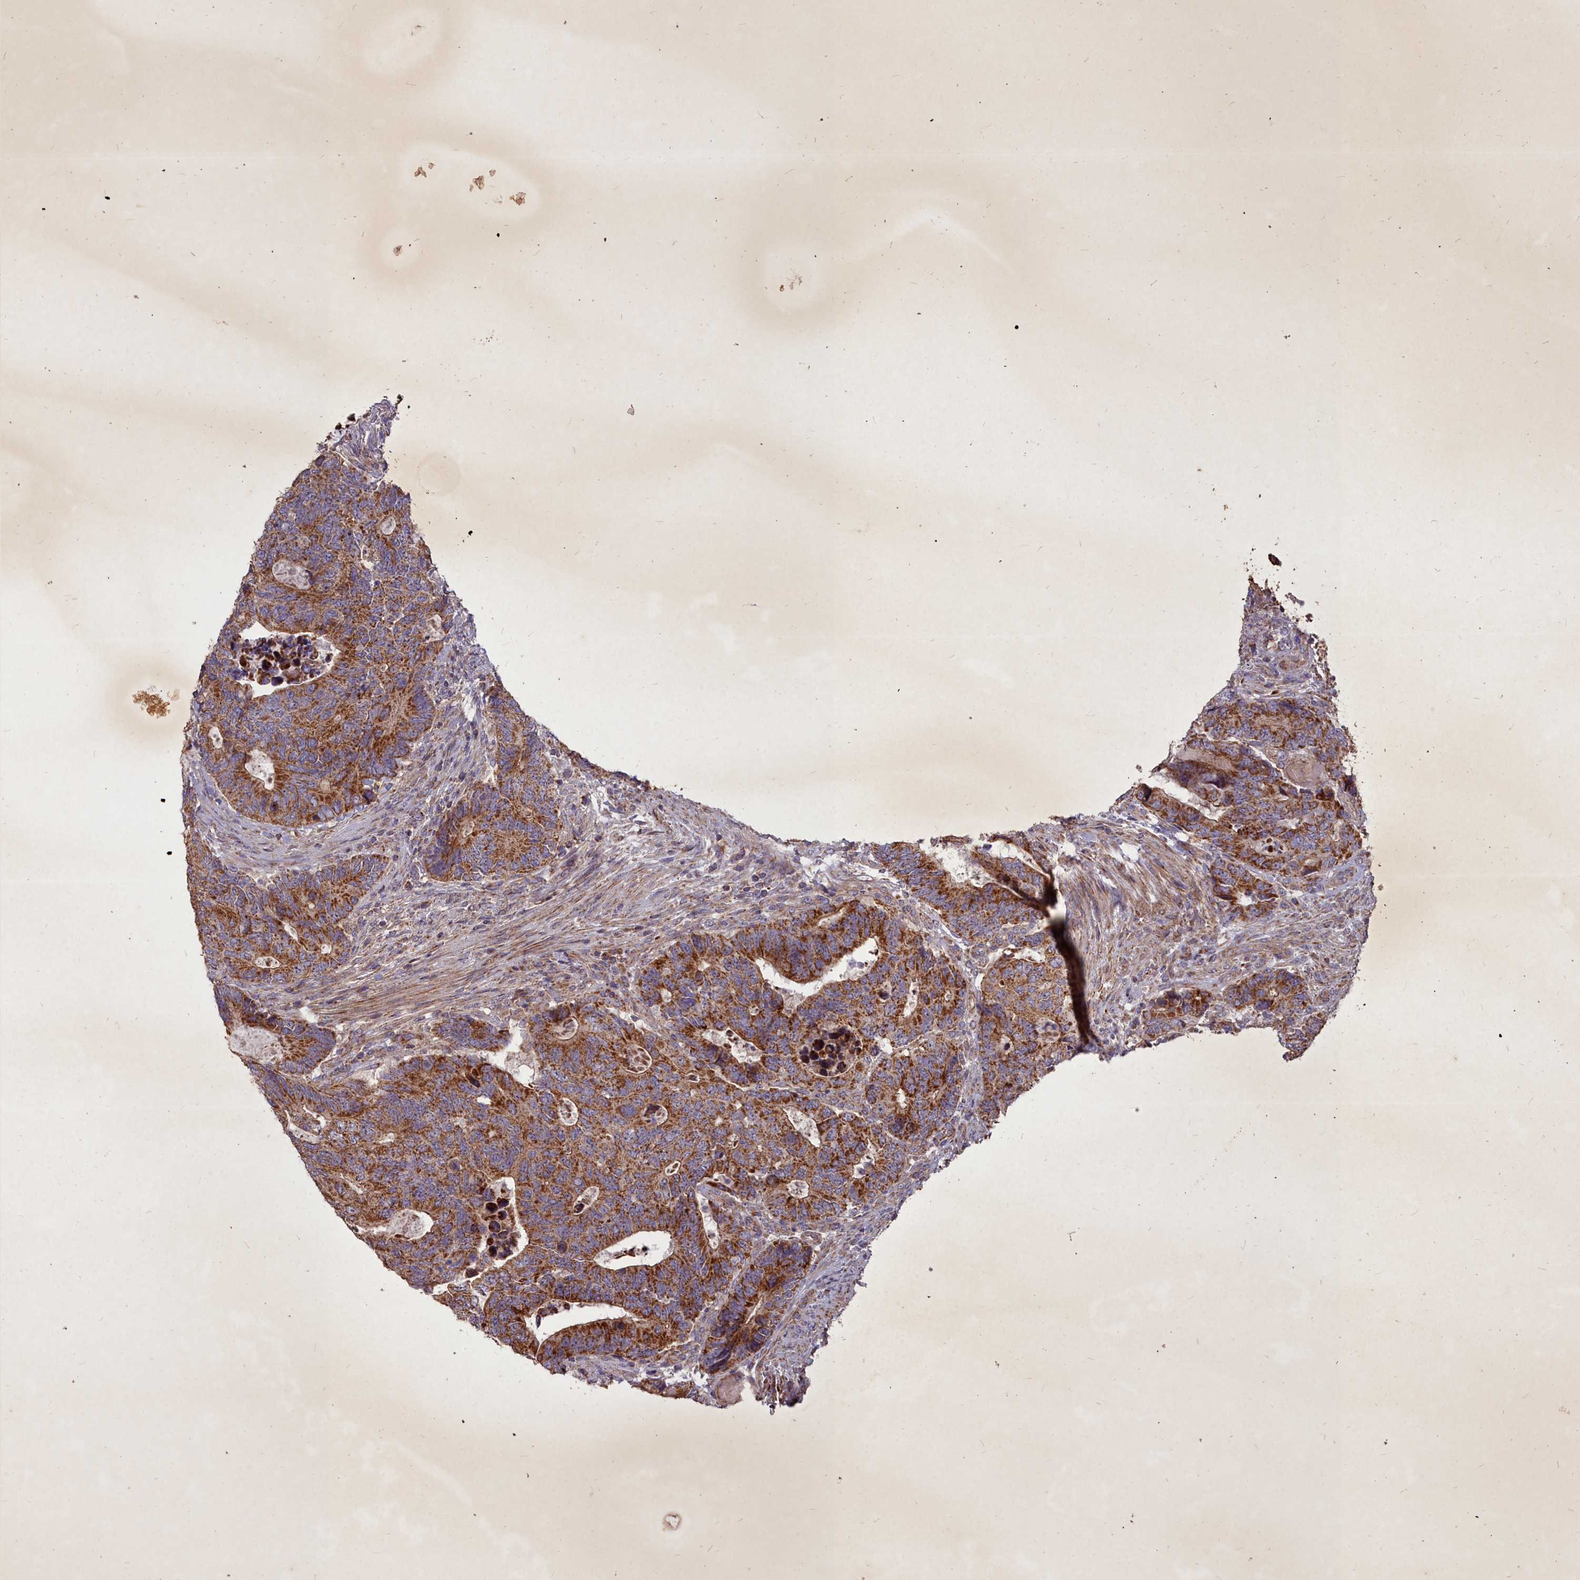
{"staining": {"intensity": "strong", "quantity": ">75%", "location": "cytoplasmic/membranous"}, "tissue": "colorectal cancer", "cell_type": "Tumor cells", "image_type": "cancer", "snomed": [{"axis": "morphology", "description": "Adenocarcinoma, NOS"}, {"axis": "topography", "description": "Colon"}], "caption": "This photomicrograph demonstrates colorectal adenocarcinoma stained with immunohistochemistry to label a protein in brown. The cytoplasmic/membranous of tumor cells show strong positivity for the protein. Nuclei are counter-stained blue.", "gene": "COX11", "patient": {"sex": "male", "age": 87}}